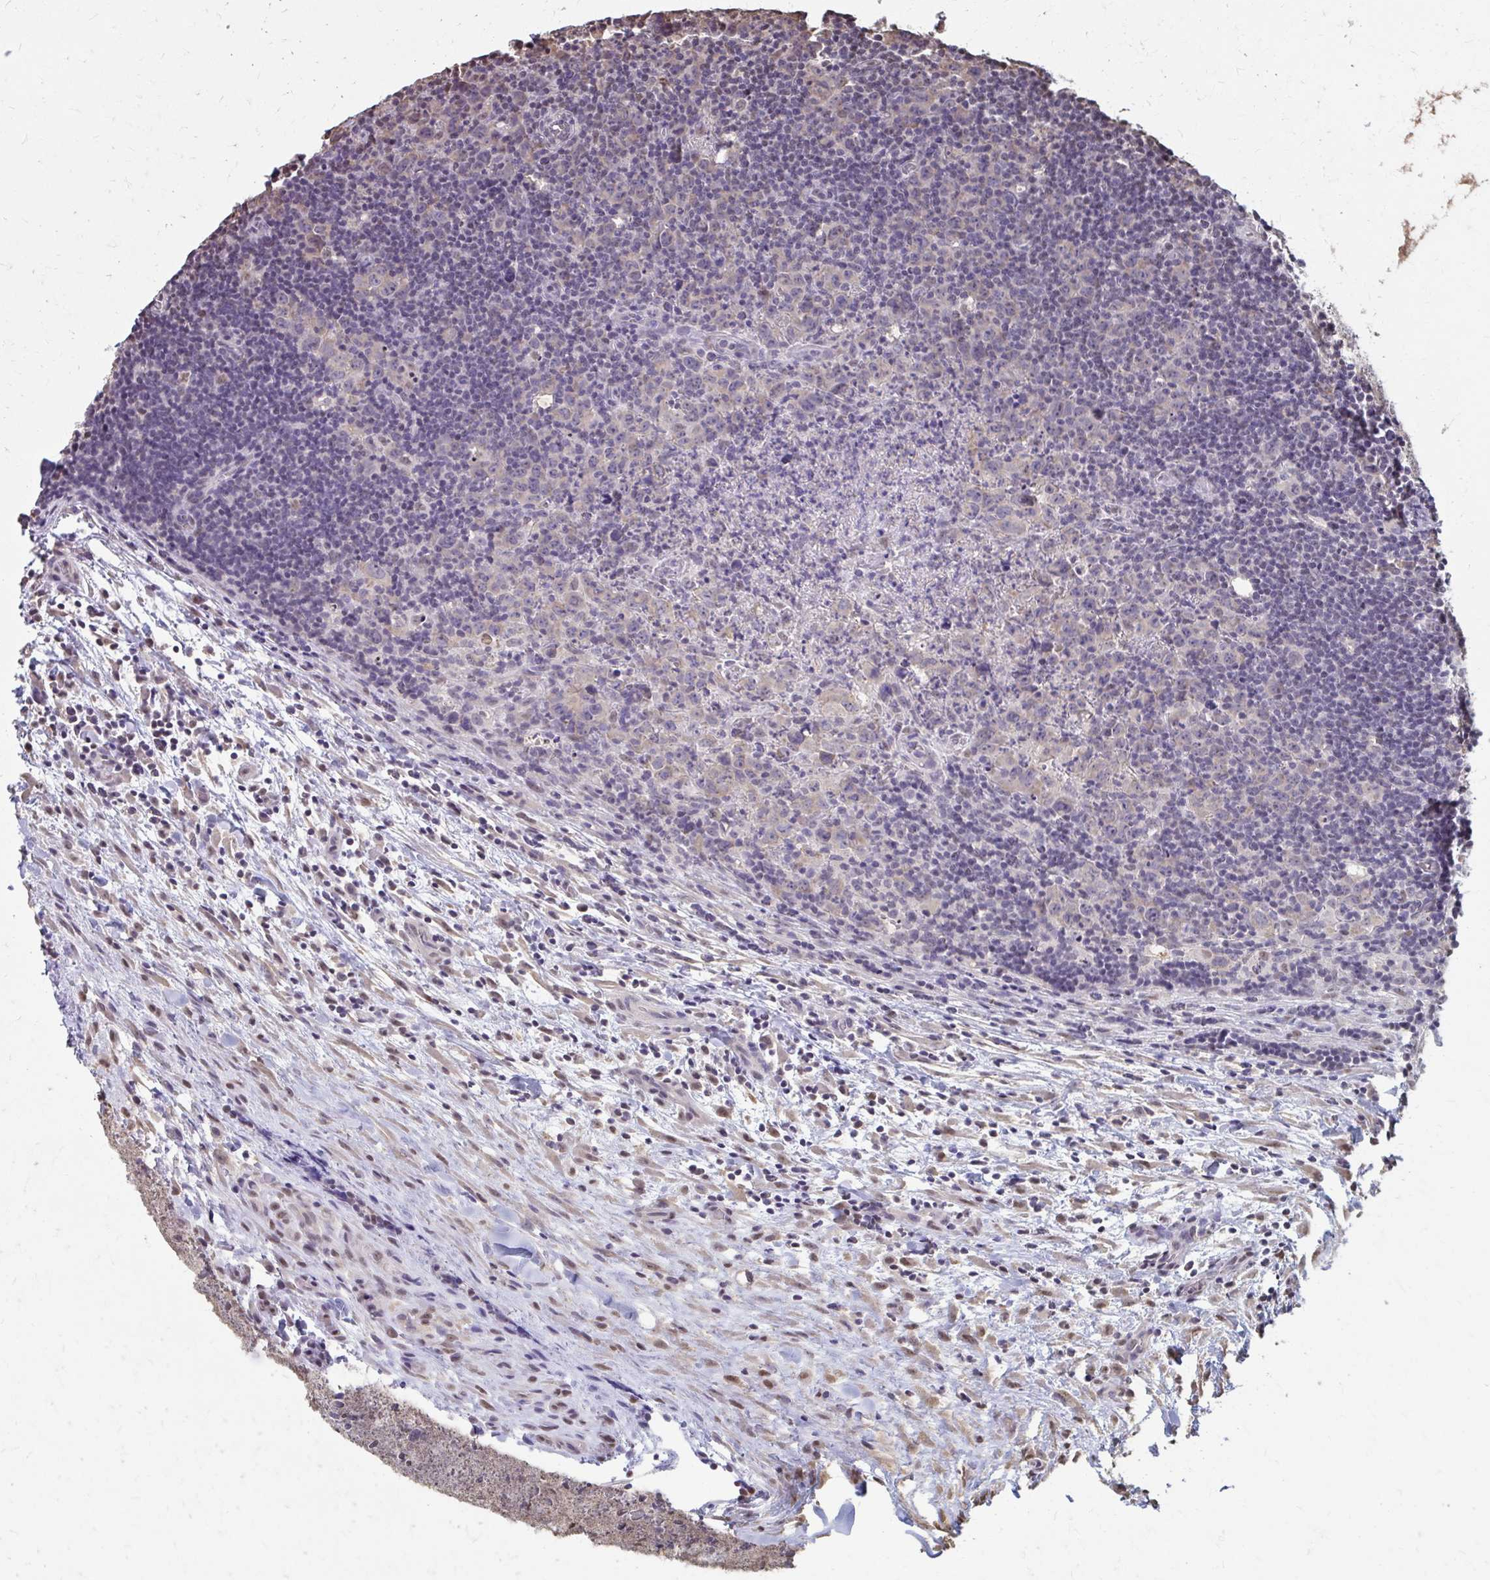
{"staining": {"intensity": "negative", "quantity": "none", "location": "none"}, "tissue": "lymphoma", "cell_type": "Tumor cells", "image_type": "cancer", "snomed": [{"axis": "morphology", "description": "Hodgkin's disease, NOS"}, {"axis": "topography", "description": "Lymph node"}], "caption": "Immunohistochemical staining of Hodgkin's disease reveals no significant staining in tumor cells.", "gene": "ING4", "patient": {"sex": "female", "age": 18}}